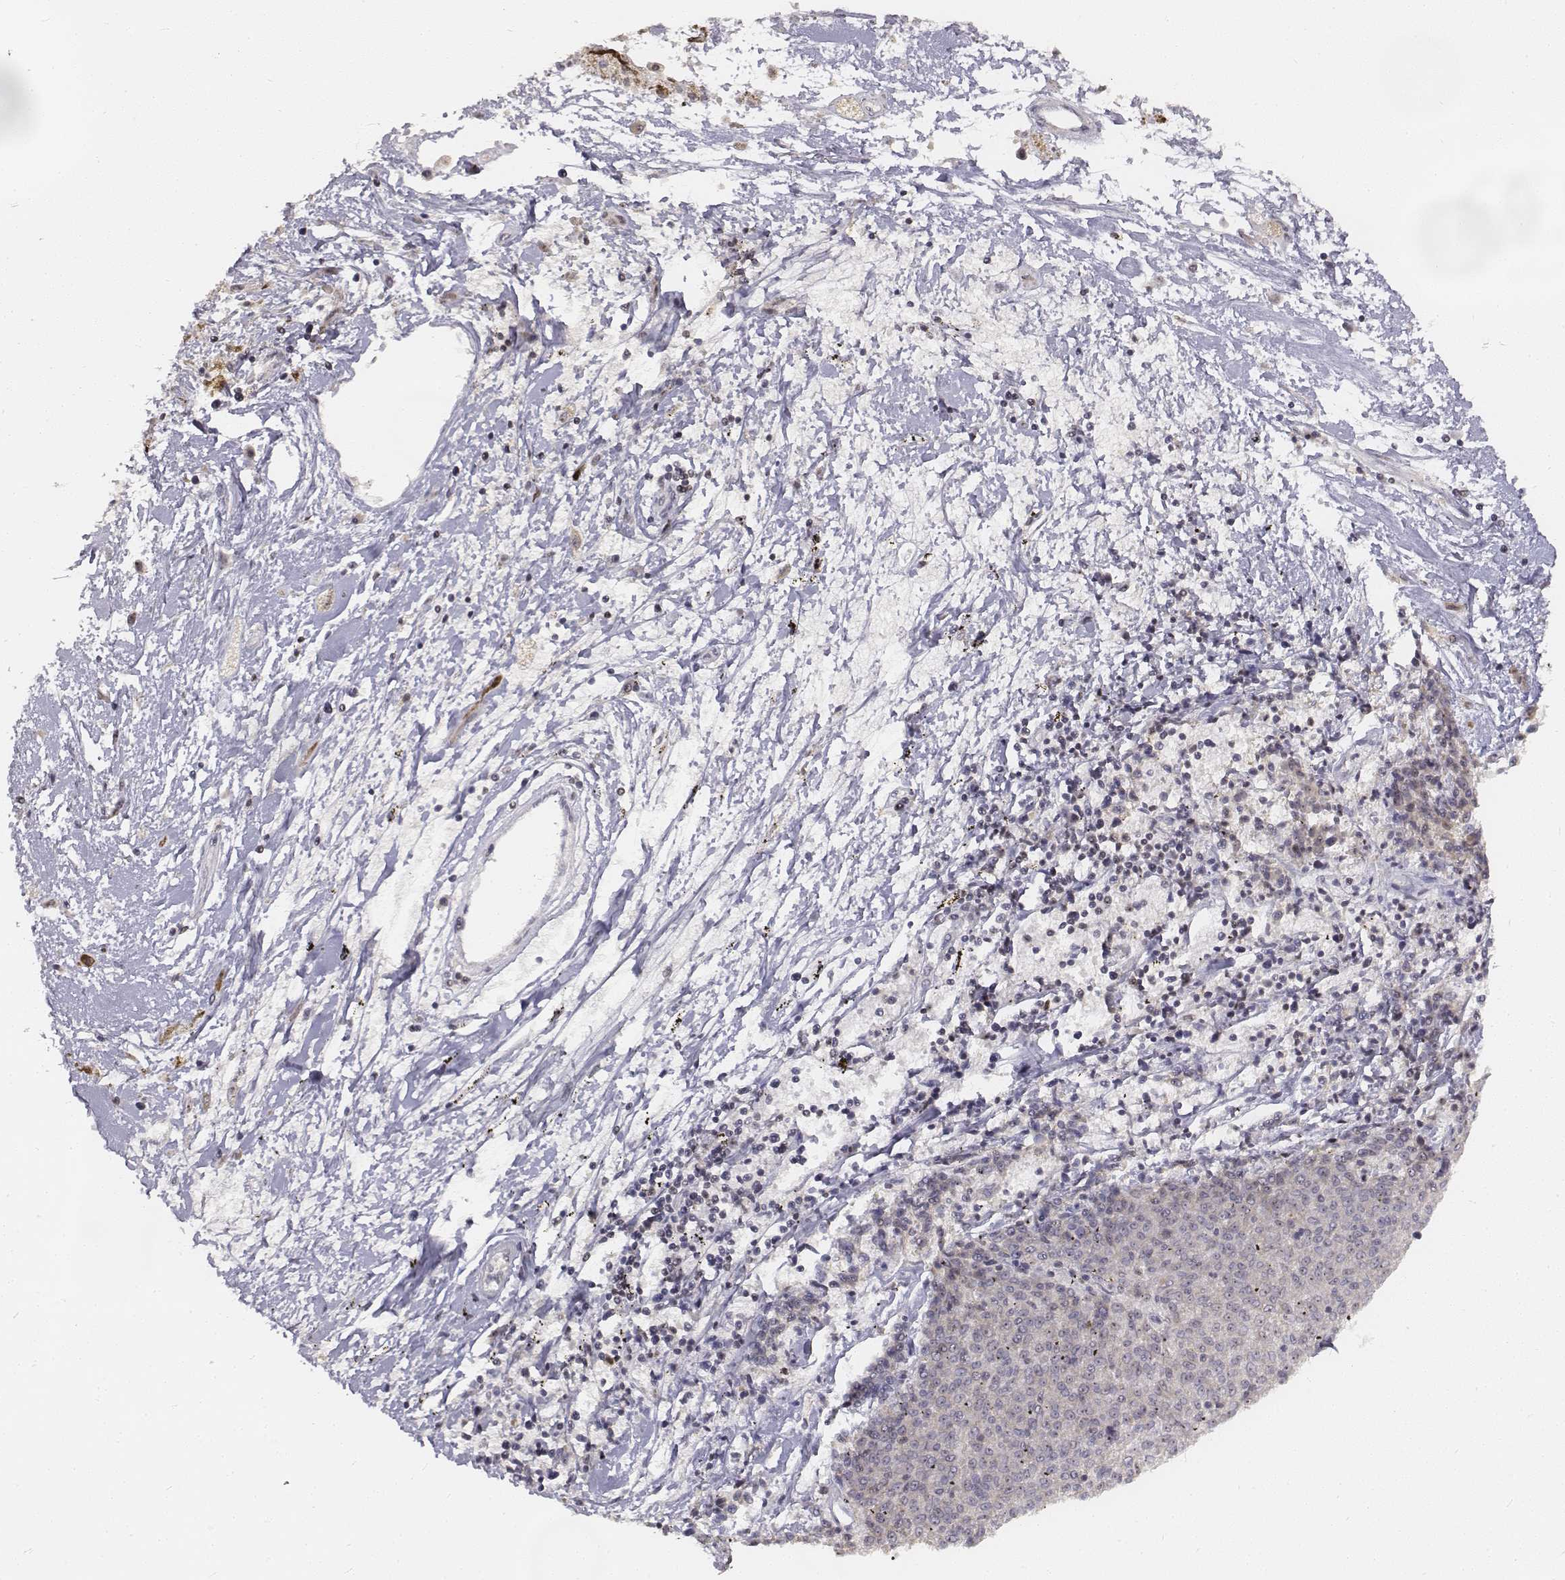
{"staining": {"intensity": "weak", "quantity": ">75%", "location": "nuclear"}, "tissue": "melanoma", "cell_type": "Tumor cells", "image_type": "cancer", "snomed": [{"axis": "morphology", "description": "Malignant melanoma, NOS"}, {"axis": "topography", "description": "Skin"}], "caption": "A high-resolution micrograph shows immunohistochemistry staining of malignant melanoma, which reveals weak nuclear expression in about >75% of tumor cells.", "gene": "PHF6", "patient": {"sex": "female", "age": 72}}